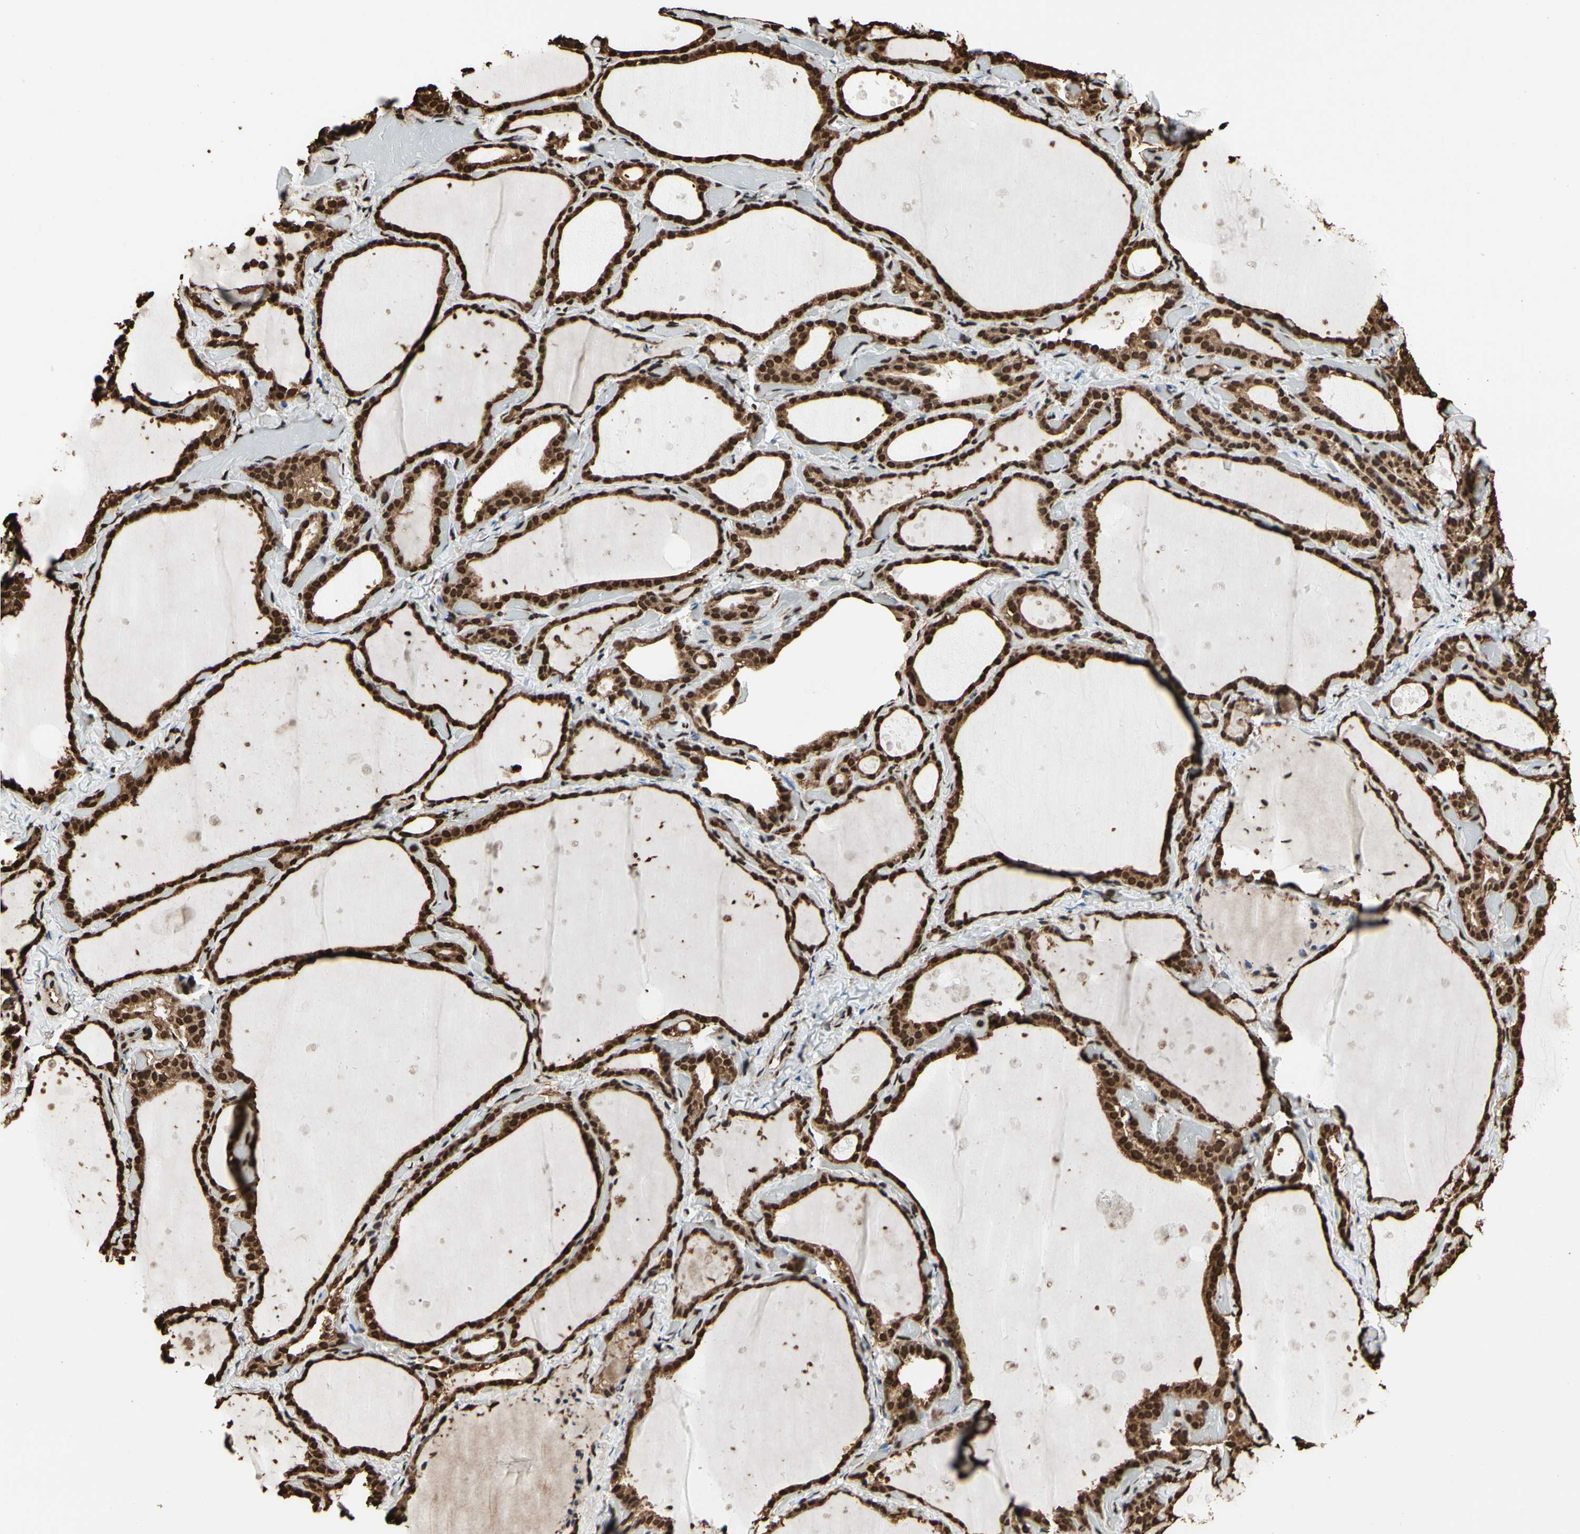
{"staining": {"intensity": "strong", "quantity": ">75%", "location": "cytoplasmic/membranous,nuclear"}, "tissue": "thyroid gland", "cell_type": "Glandular cells", "image_type": "normal", "snomed": [{"axis": "morphology", "description": "Normal tissue, NOS"}, {"axis": "topography", "description": "Thyroid gland"}], "caption": "Thyroid gland stained for a protein exhibits strong cytoplasmic/membranous,nuclear positivity in glandular cells.", "gene": "HNRNPK", "patient": {"sex": "female", "age": 44}}